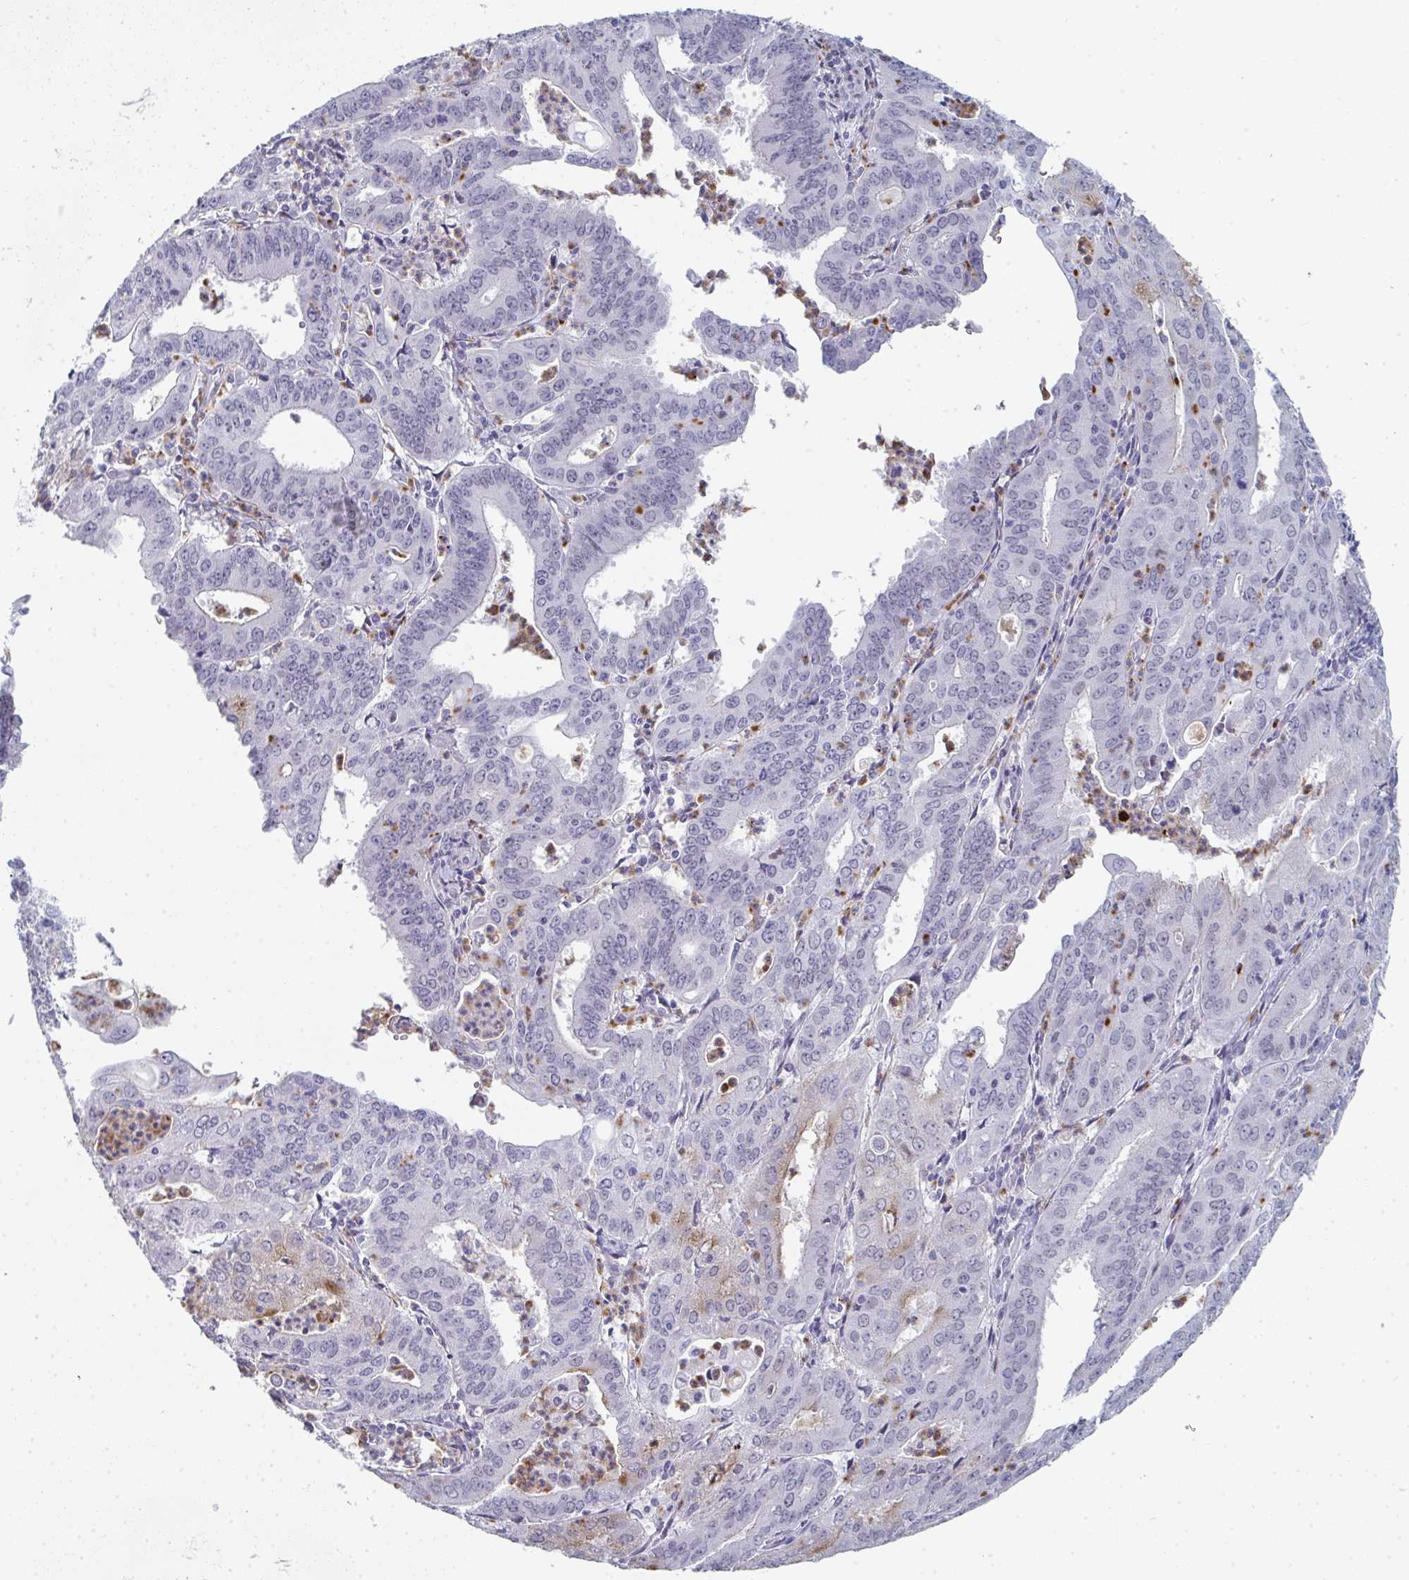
{"staining": {"intensity": "weak", "quantity": "<25%", "location": "cytoplasmic/membranous"}, "tissue": "cervical cancer", "cell_type": "Tumor cells", "image_type": "cancer", "snomed": [{"axis": "morphology", "description": "Adenocarcinoma, NOS"}, {"axis": "topography", "description": "Cervix"}], "caption": "Tumor cells are negative for protein expression in human adenocarcinoma (cervical). (Stains: DAB (3,3'-diaminobenzidine) IHC with hematoxylin counter stain, Microscopy: brightfield microscopy at high magnification).", "gene": "A1CF", "patient": {"sex": "female", "age": 56}}